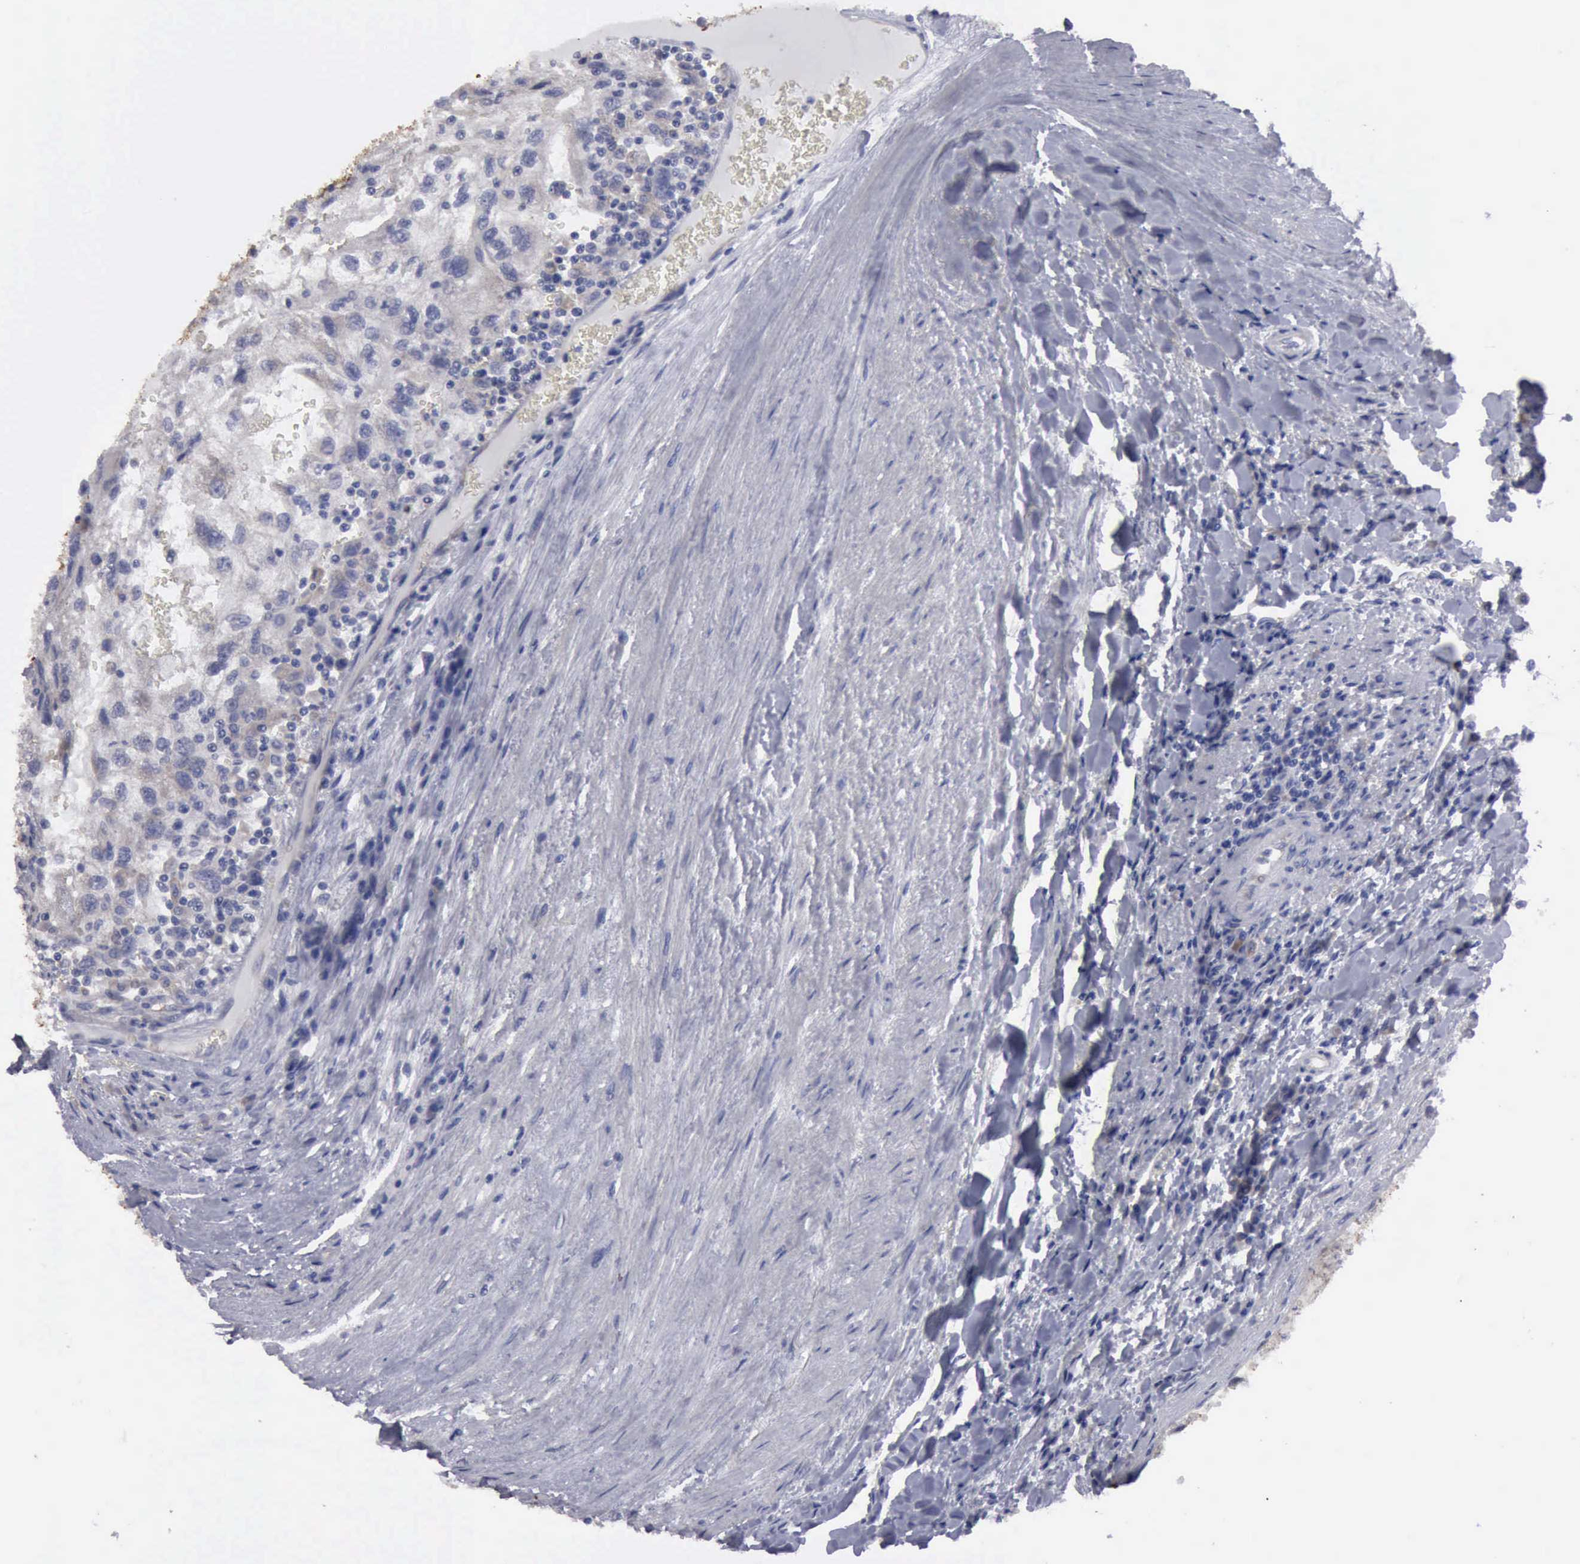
{"staining": {"intensity": "negative", "quantity": "none", "location": "none"}, "tissue": "renal cancer", "cell_type": "Tumor cells", "image_type": "cancer", "snomed": [{"axis": "morphology", "description": "Normal tissue, NOS"}, {"axis": "morphology", "description": "Adenocarcinoma, NOS"}, {"axis": "topography", "description": "Kidney"}], "caption": "Renal cancer stained for a protein using immunohistochemistry exhibits no staining tumor cells.", "gene": "TXLNG", "patient": {"sex": "male", "age": 71}}